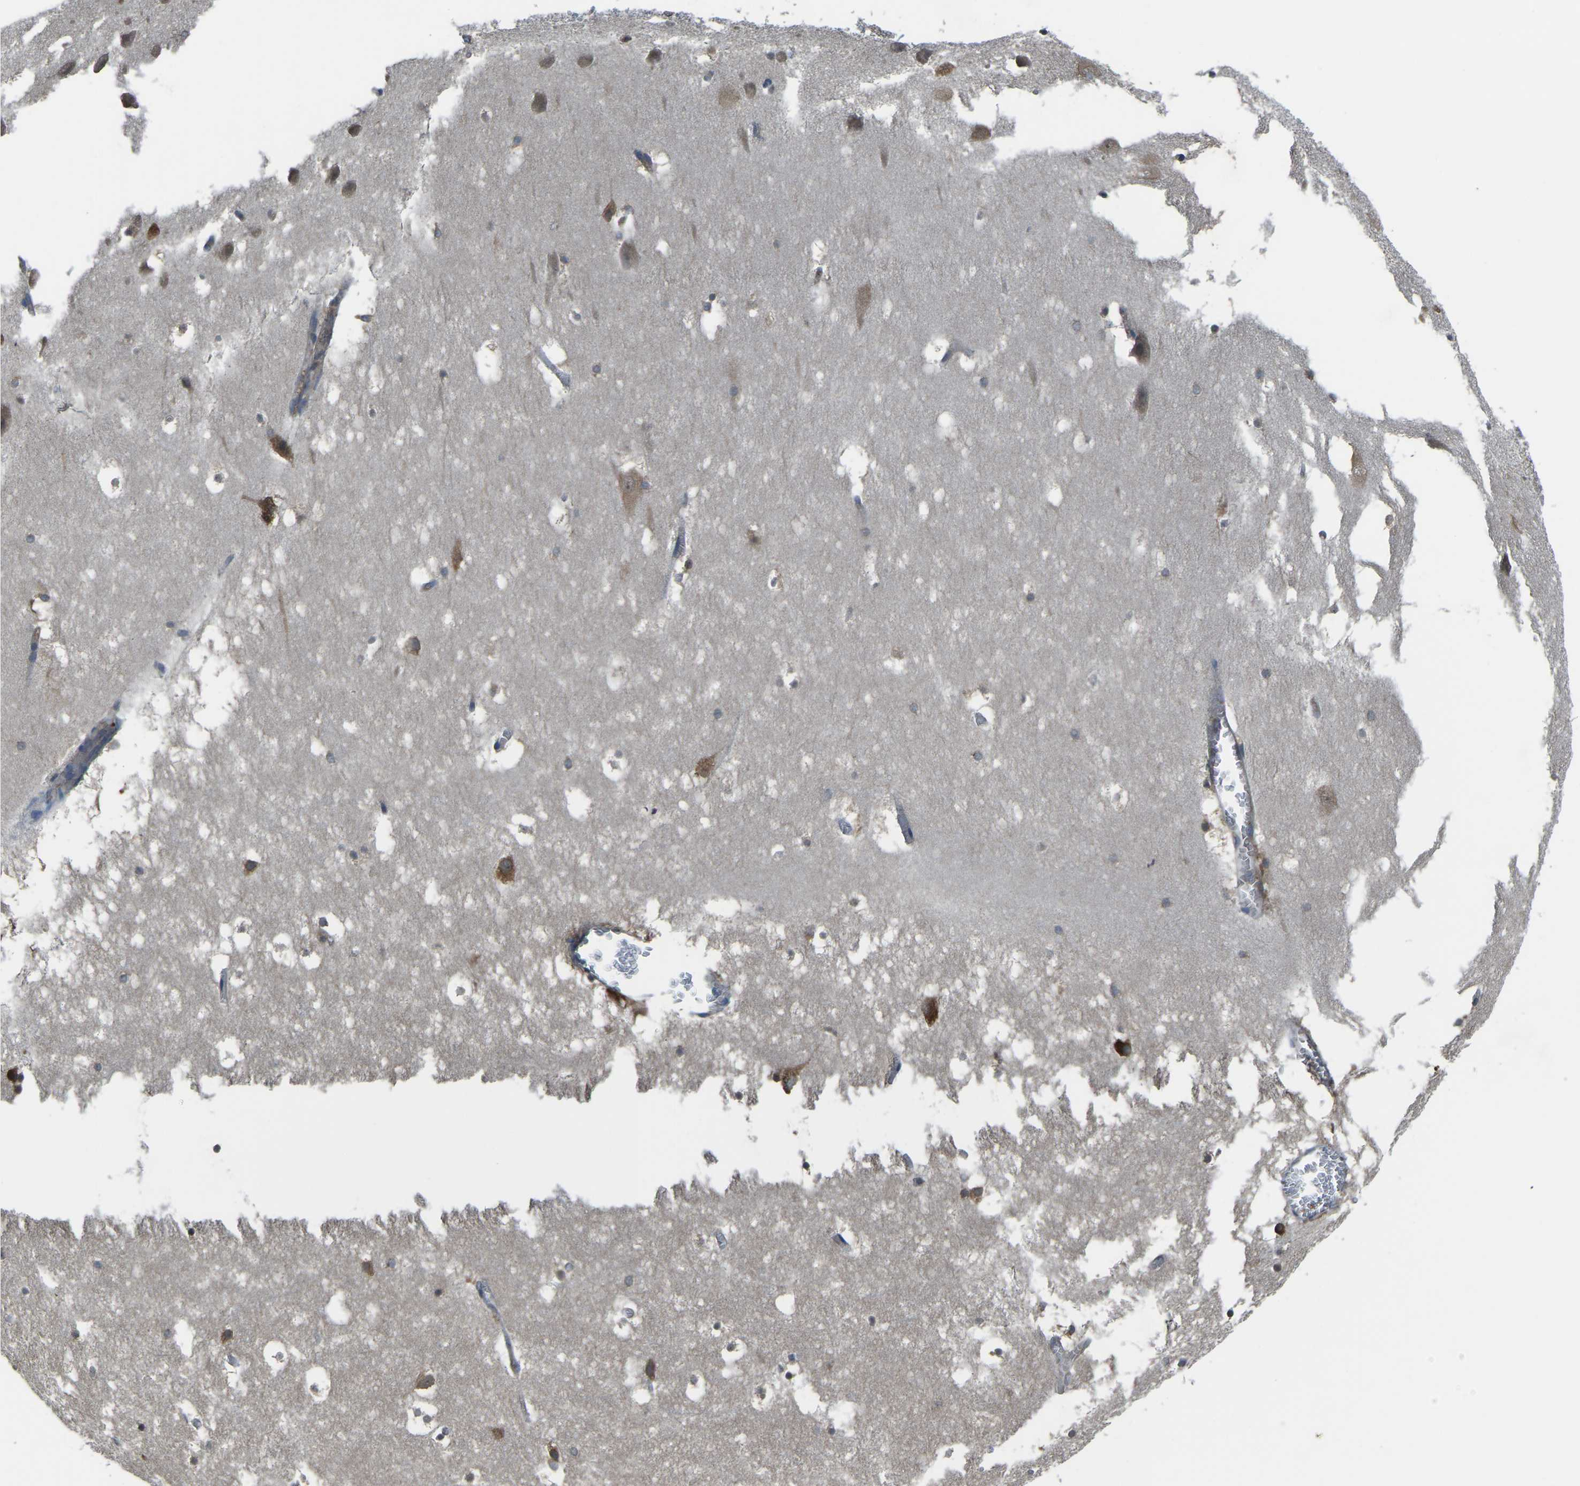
{"staining": {"intensity": "moderate", "quantity": ">75%", "location": "cytoplasmic/membranous"}, "tissue": "hippocampus", "cell_type": "Glial cells", "image_type": "normal", "snomed": [{"axis": "morphology", "description": "Normal tissue, NOS"}, {"axis": "topography", "description": "Hippocampus"}], "caption": "Immunohistochemical staining of benign hippocampus reveals medium levels of moderate cytoplasmic/membranous expression in approximately >75% of glial cells.", "gene": "AIMP1", "patient": {"sex": "male", "age": 45}}